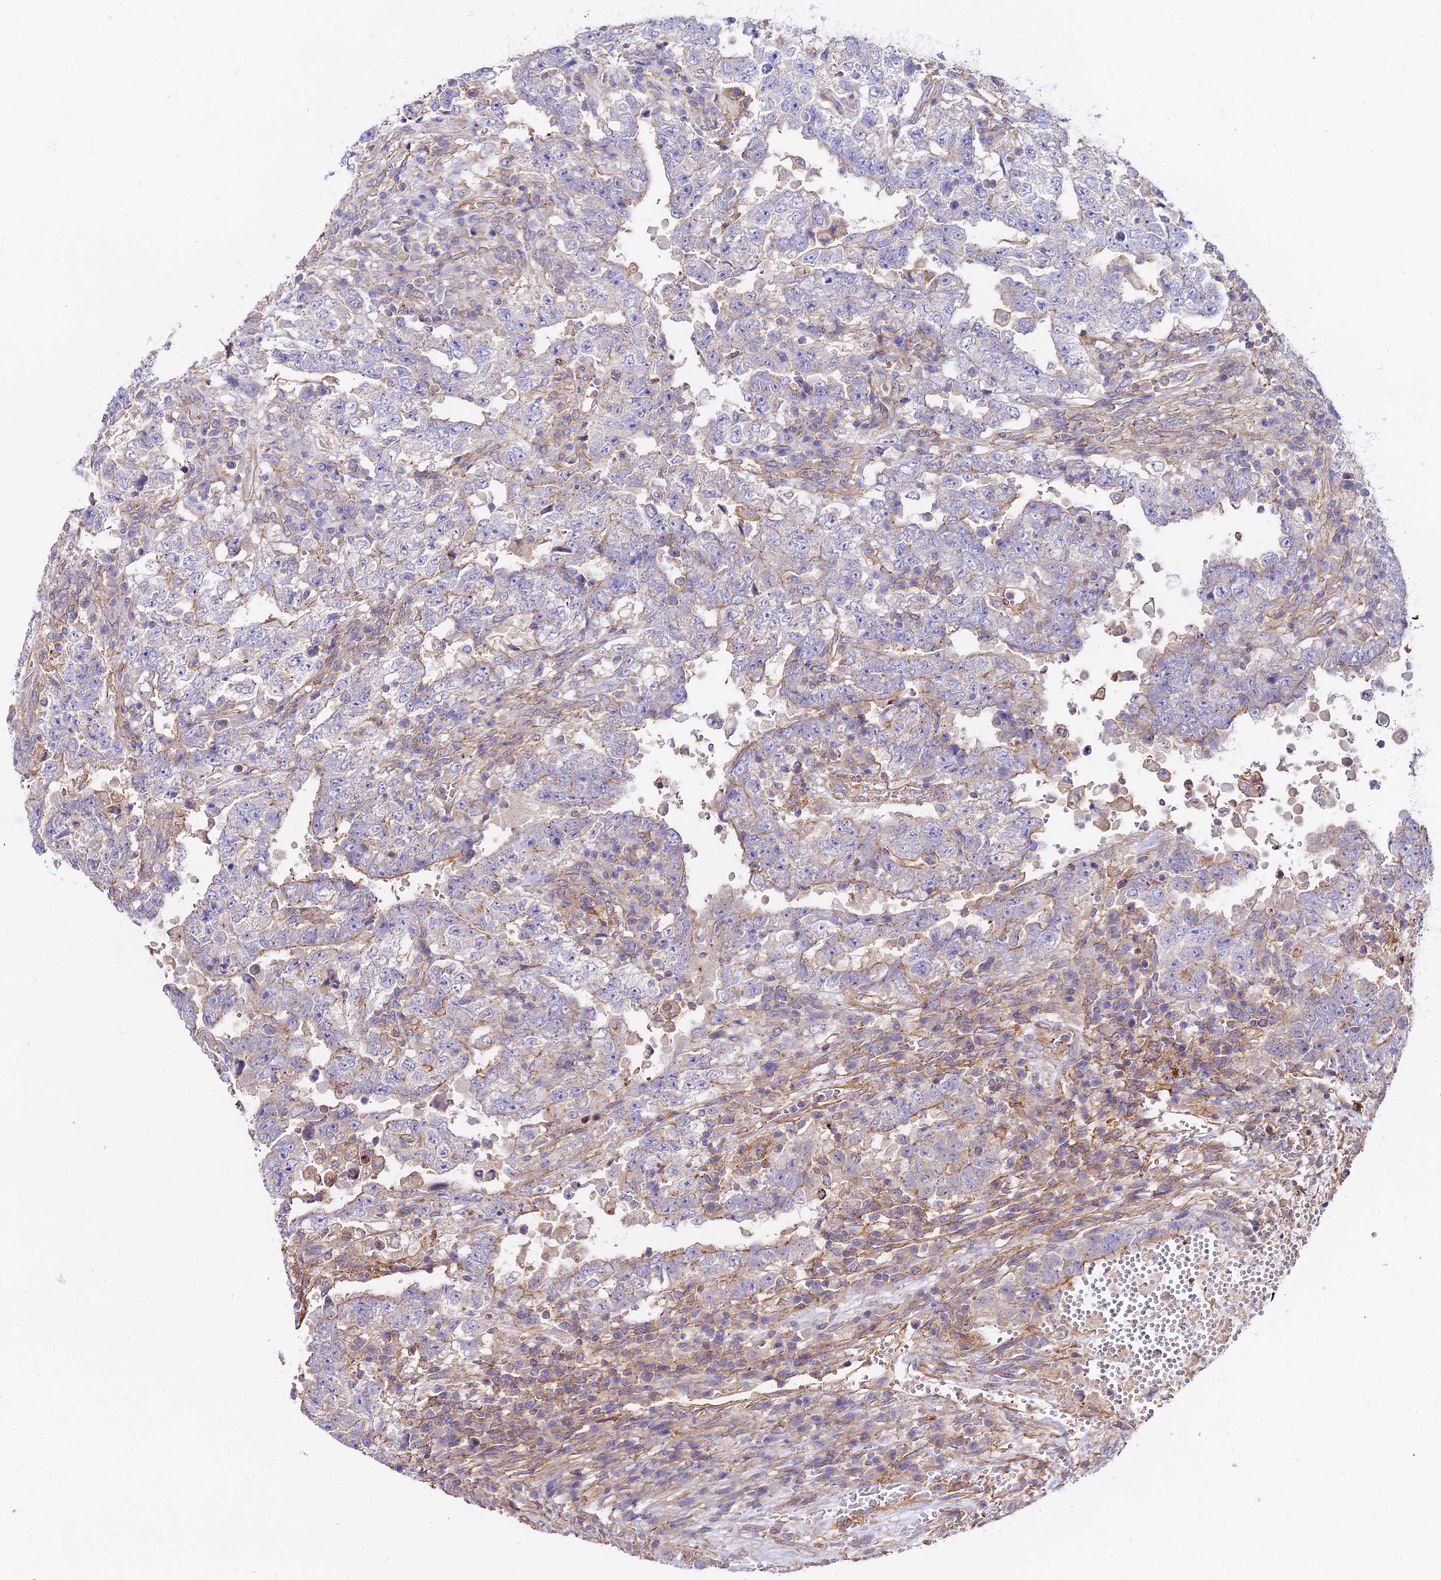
{"staining": {"intensity": "negative", "quantity": "none", "location": "none"}, "tissue": "testis cancer", "cell_type": "Tumor cells", "image_type": "cancer", "snomed": [{"axis": "morphology", "description": "Carcinoma, Embryonal, NOS"}, {"axis": "topography", "description": "Testis"}], "caption": "Tumor cells are negative for brown protein staining in testis cancer. Brightfield microscopy of immunohistochemistry (IHC) stained with DAB (brown) and hematoxylin (blue), captured at high magnification.", "gene": "GLYAT", "patient": {"sex": "male", "age": 26}}